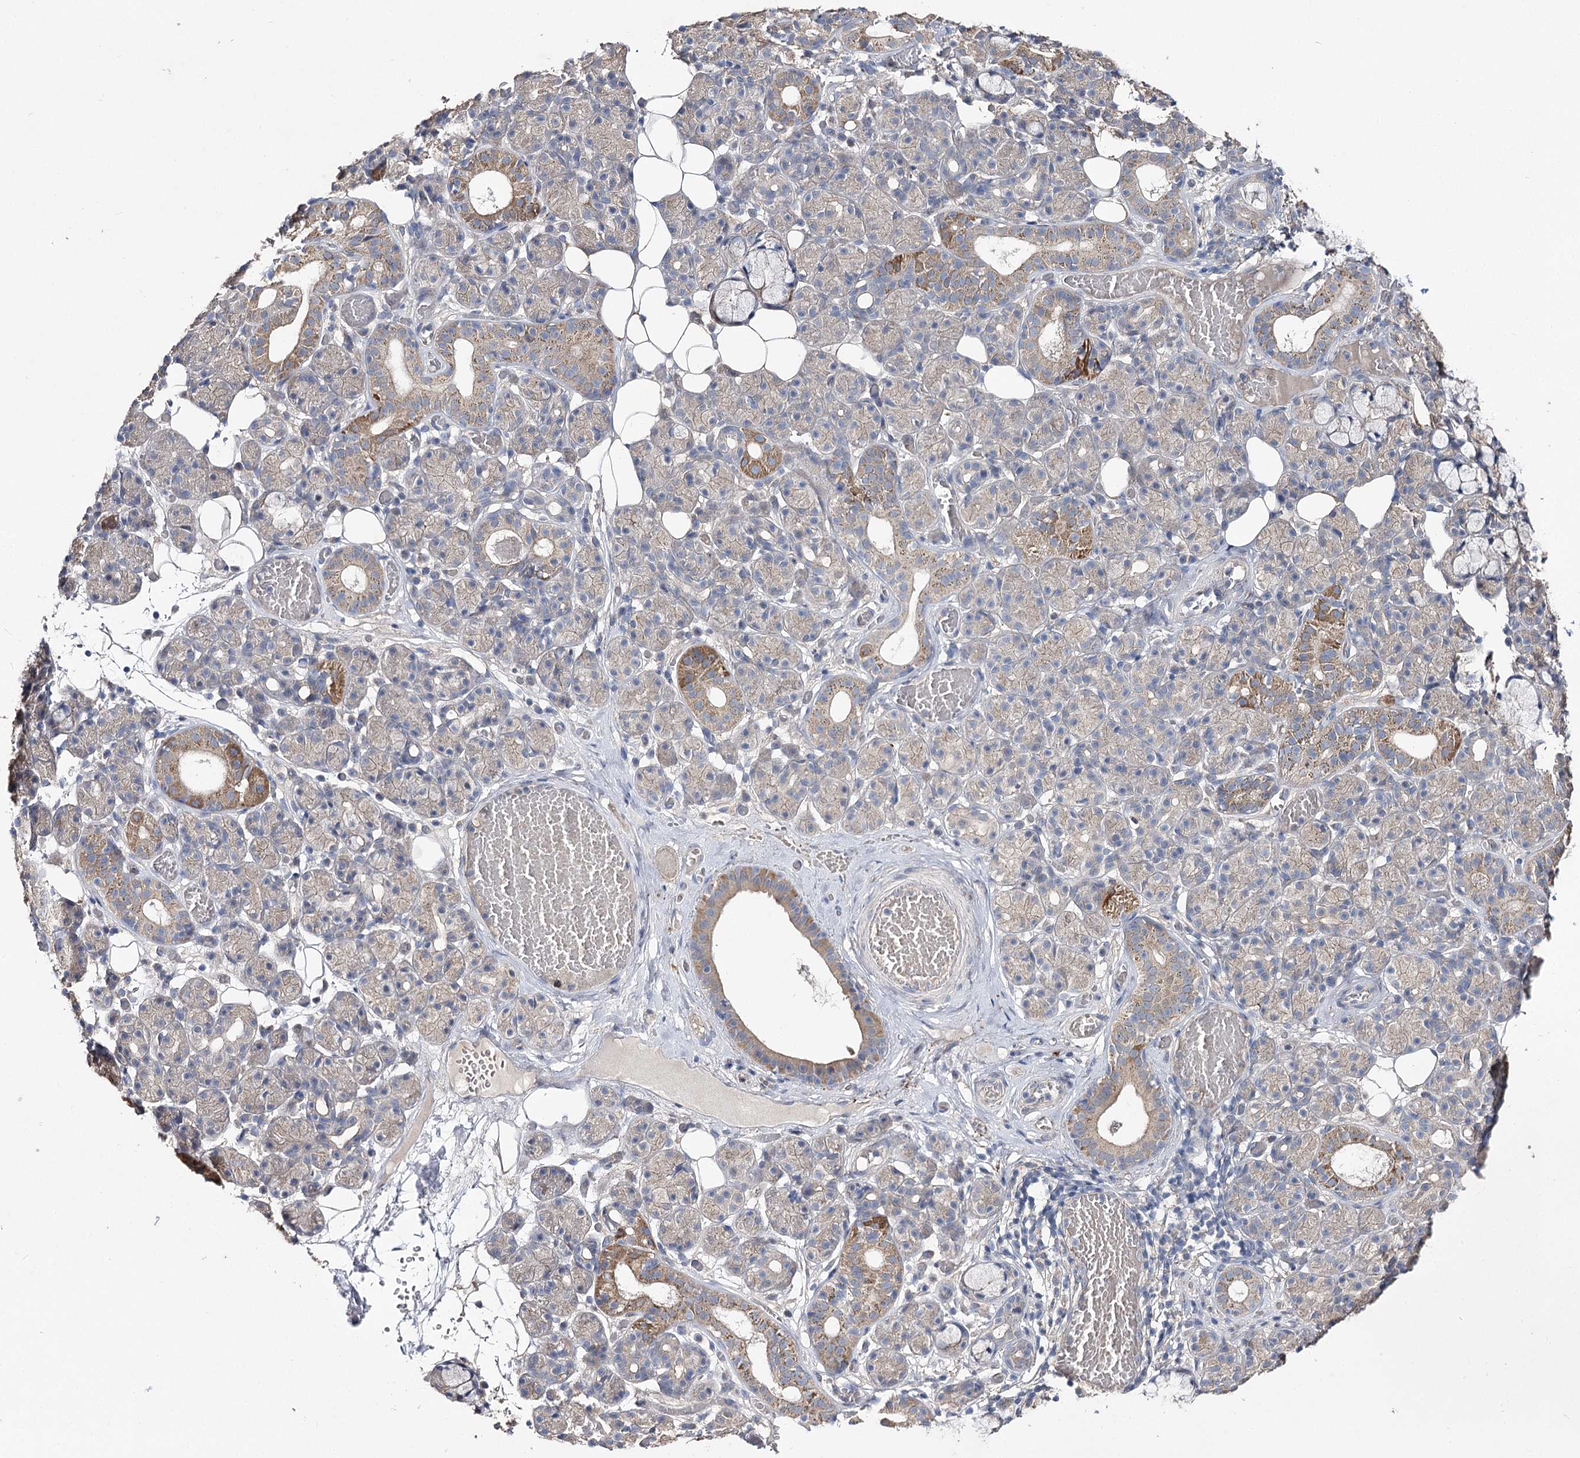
{"staining": {"intensity": "moderate", "quantity": "<25%", "location": "cytoplasmic/membranous"}, "tissue": "salivary gland", "cell_type": "Glandular cells", "image_type": "normal", "snomed": [{"axis": "morphology", "description": "Normal tissue, NOS"}, {"axis": "topography", "description": "Salivary gland"}], "caption": "Moderate cytoplasmic/membranous positivity is seen in approximately <25% of glandular cells in benign salivary gland.", "gene": "AURKC", "patient": {"sex": "male", "age": 63}}